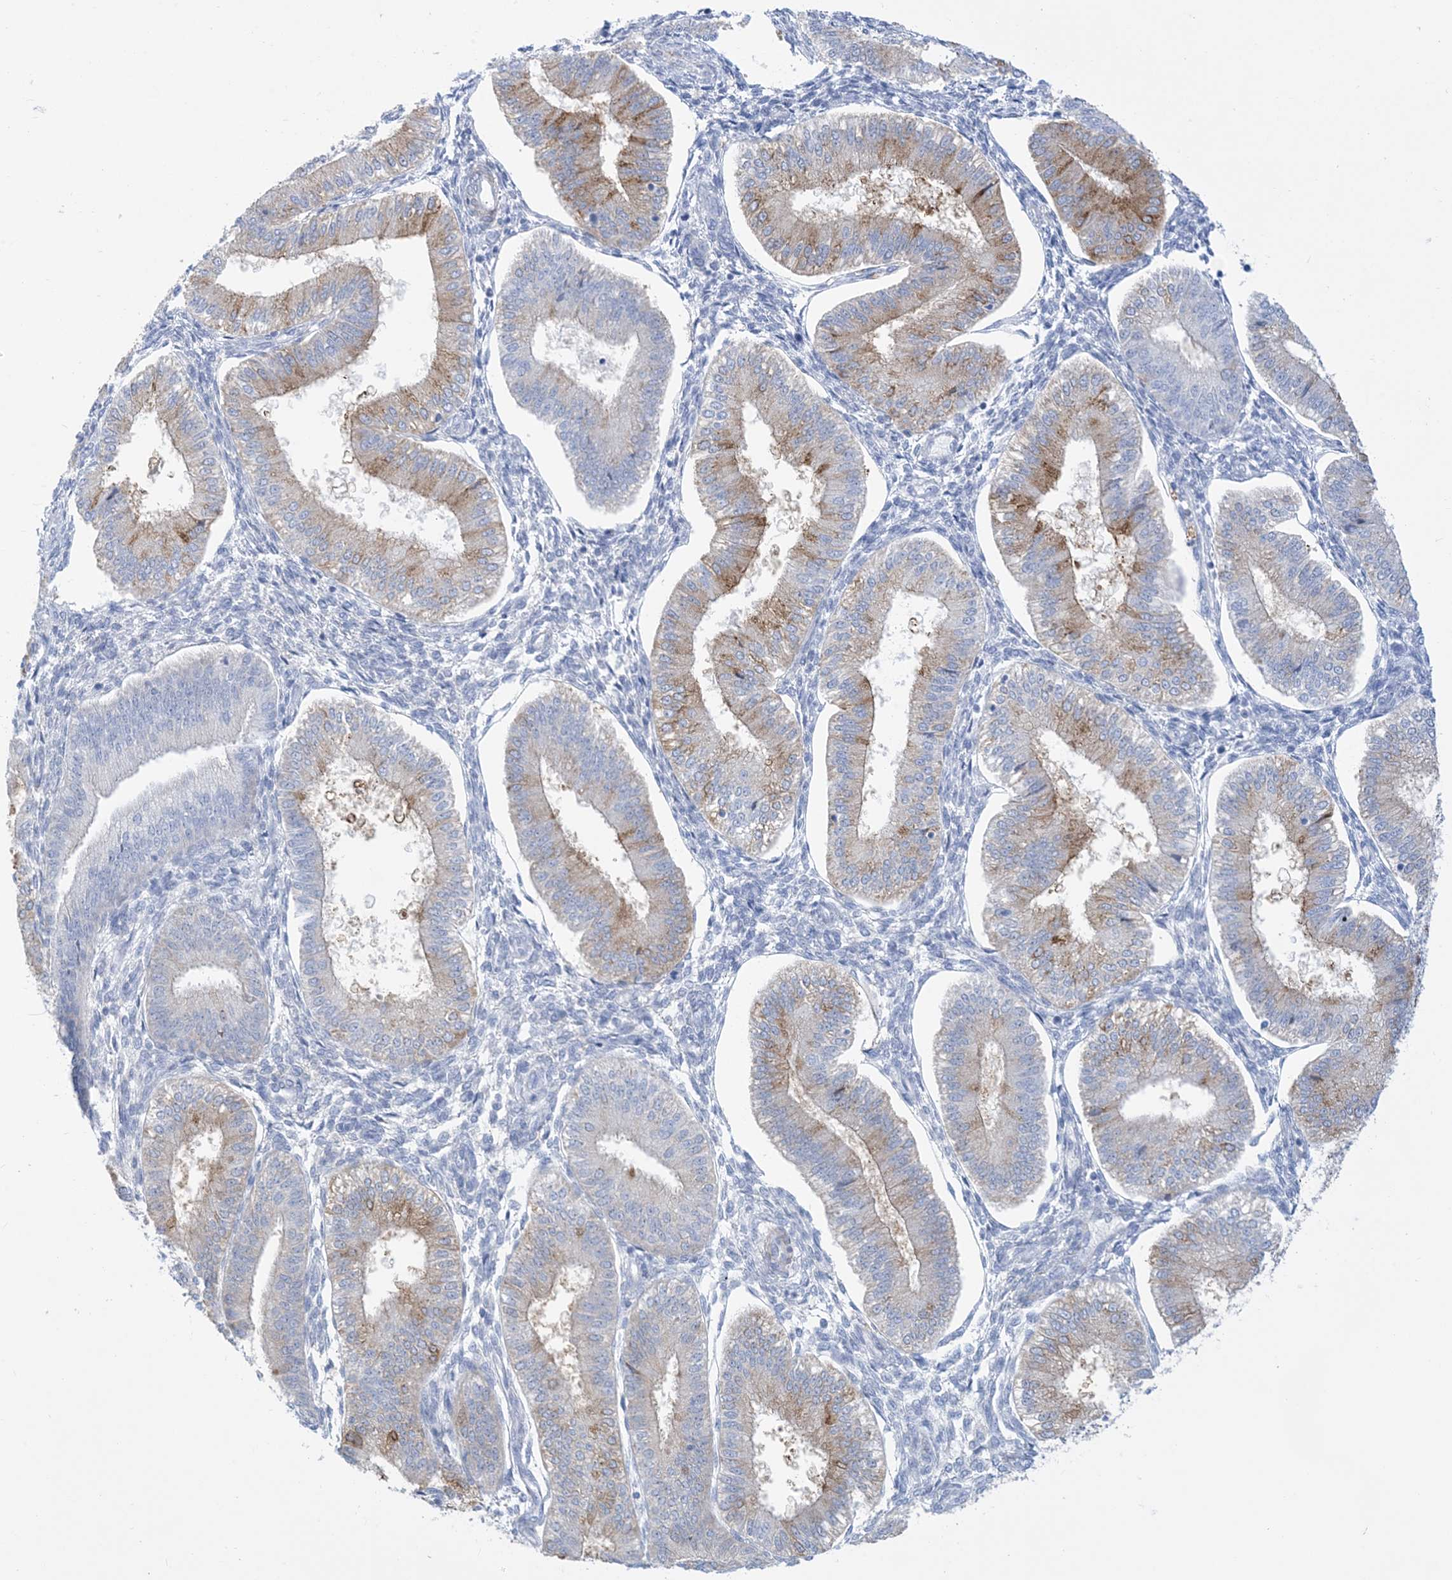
{"staining": {"intensity": "negative", "quantity": "none", "location": "none"}, "tissue": "endometrium", "cell_type": "Cells in endometrial stroma", "image_type": "normal", "snomed": [{"axis": "morphology", "description": "Normal tissue, NOS"}, {"axis": "topography", "description": "Endometrium"}], "caption": "Immunohistochemical staining of unremarkable endometrium exhibits no significant staining in cells in endometrial stroma.", "gene": "MARS2", "patient": {"sex": "female", "age": 39}}